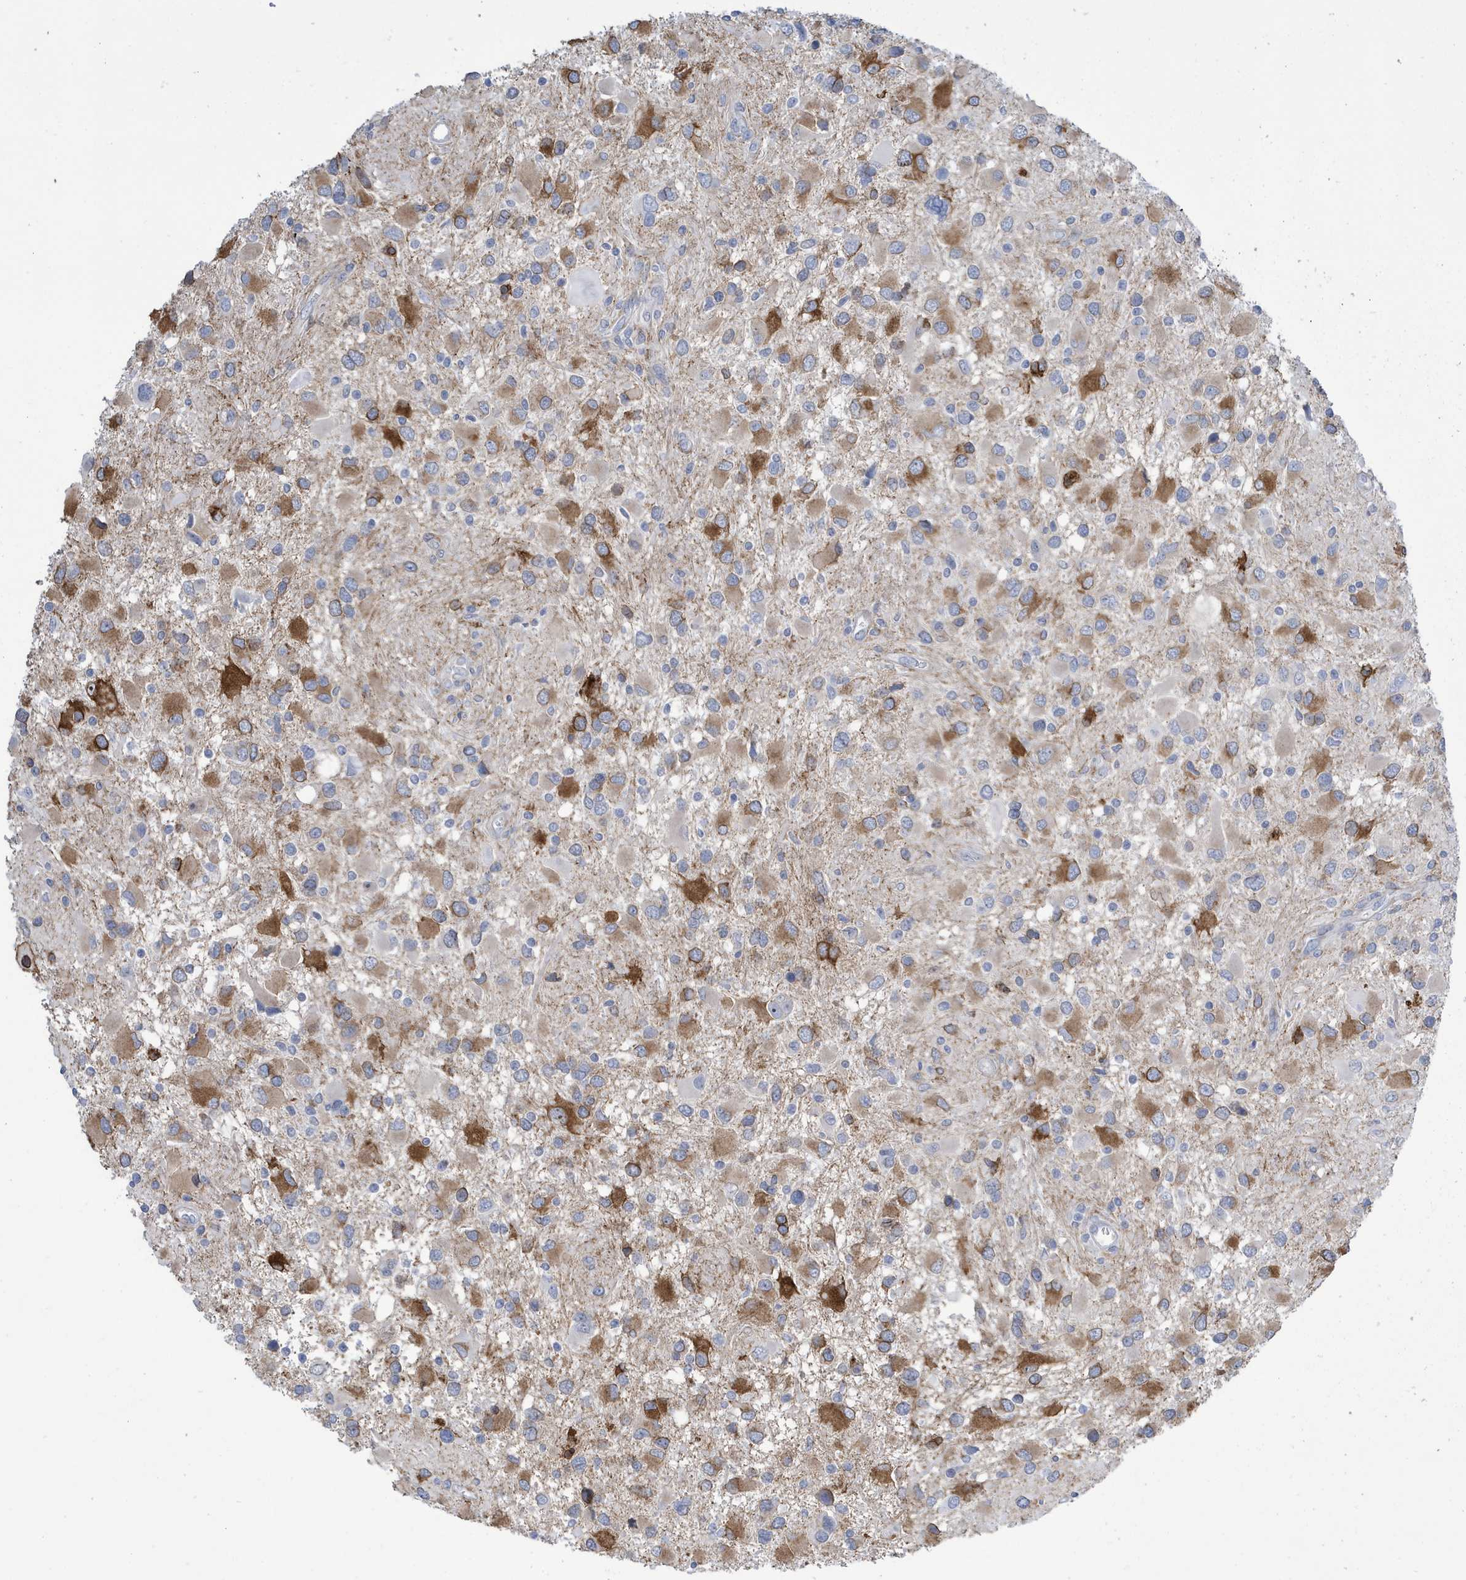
{"staining": {"intensity": "moderate", "quantity": "25%-75%", "location": "cytoplasmic/membranous"}, "tissue": "glioma", "cell_type": "Tumor cells", "image_type": "cancer", "snomed": [{"axis": "morphology", "description": "Glioma, malignant, High grade"}, {"axis": "topography", "description": "Brain"}], "caption": "There is medium levels of moderate cytoplasmic/membranous staining in tumor cells of malignant glioma (high-grade), as demonstrated by immunohistochemical staining (brown color).", "gene": "SEMA3F", "patient": {"sex": "male", "age": 53}}